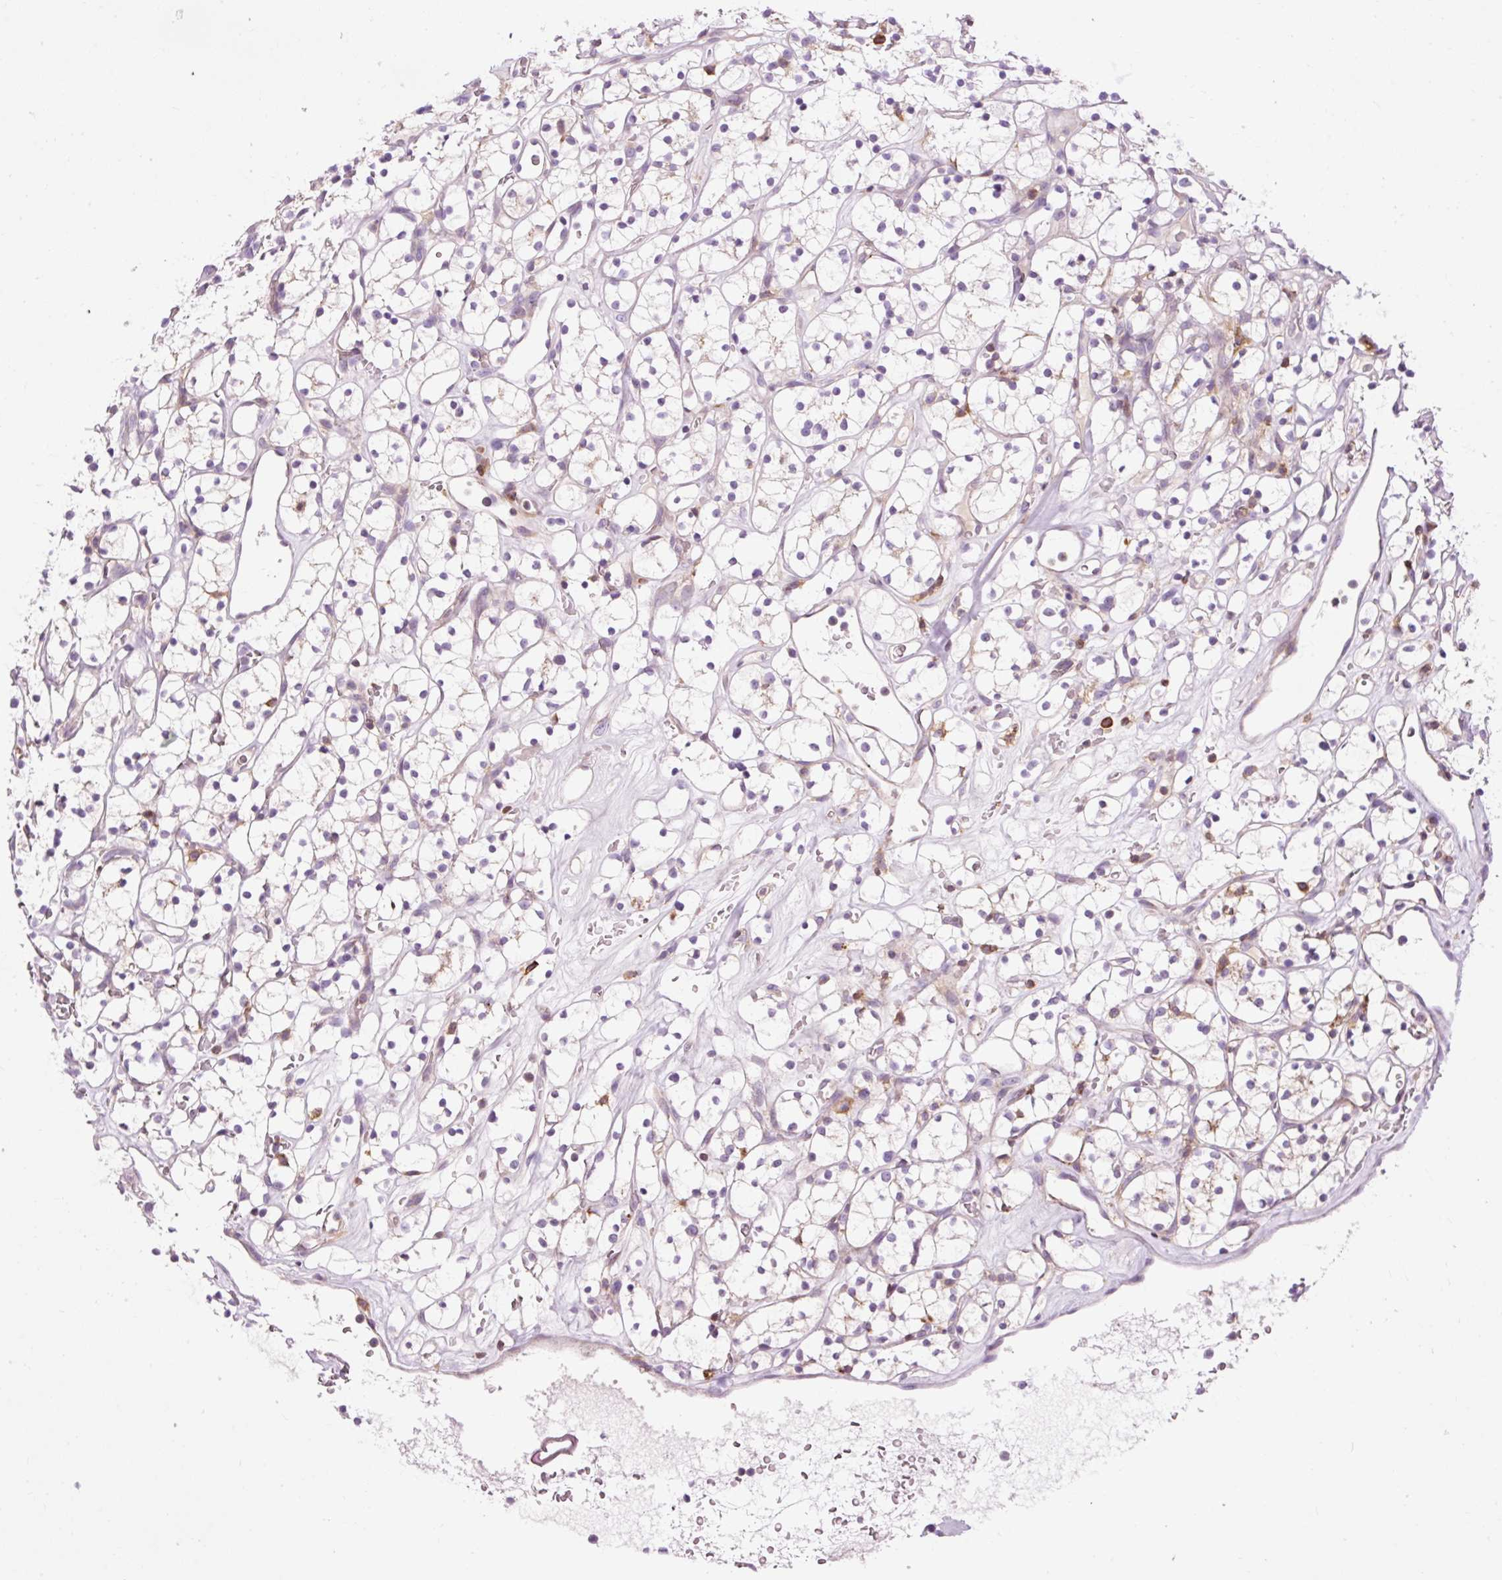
{"staining": {"intensity": "negative", "quantity": "none", "location": "none"}, "tissue": "renal cancer", "cell_type": "Tumor cells", "image_type": "cancer", "snomed": [{"axis": "morphology", "description": "Adenocarcinoma, NOS"}, {"axis": "topography", "description": "Kidney"}], "caption": "Immunohistochemistry of human renal cancer (adenocarcinoma) demonstrates no positivity in tumor cells. Brightfield microscopy of immunohistochemistry (IHC) stained with DAB (3,3'-diaminobenzidine) (brown) and hematoxylin (blue), captured at high magnification.", "gene": "CD83", "patient": {"sex": "female", "age": 64}}